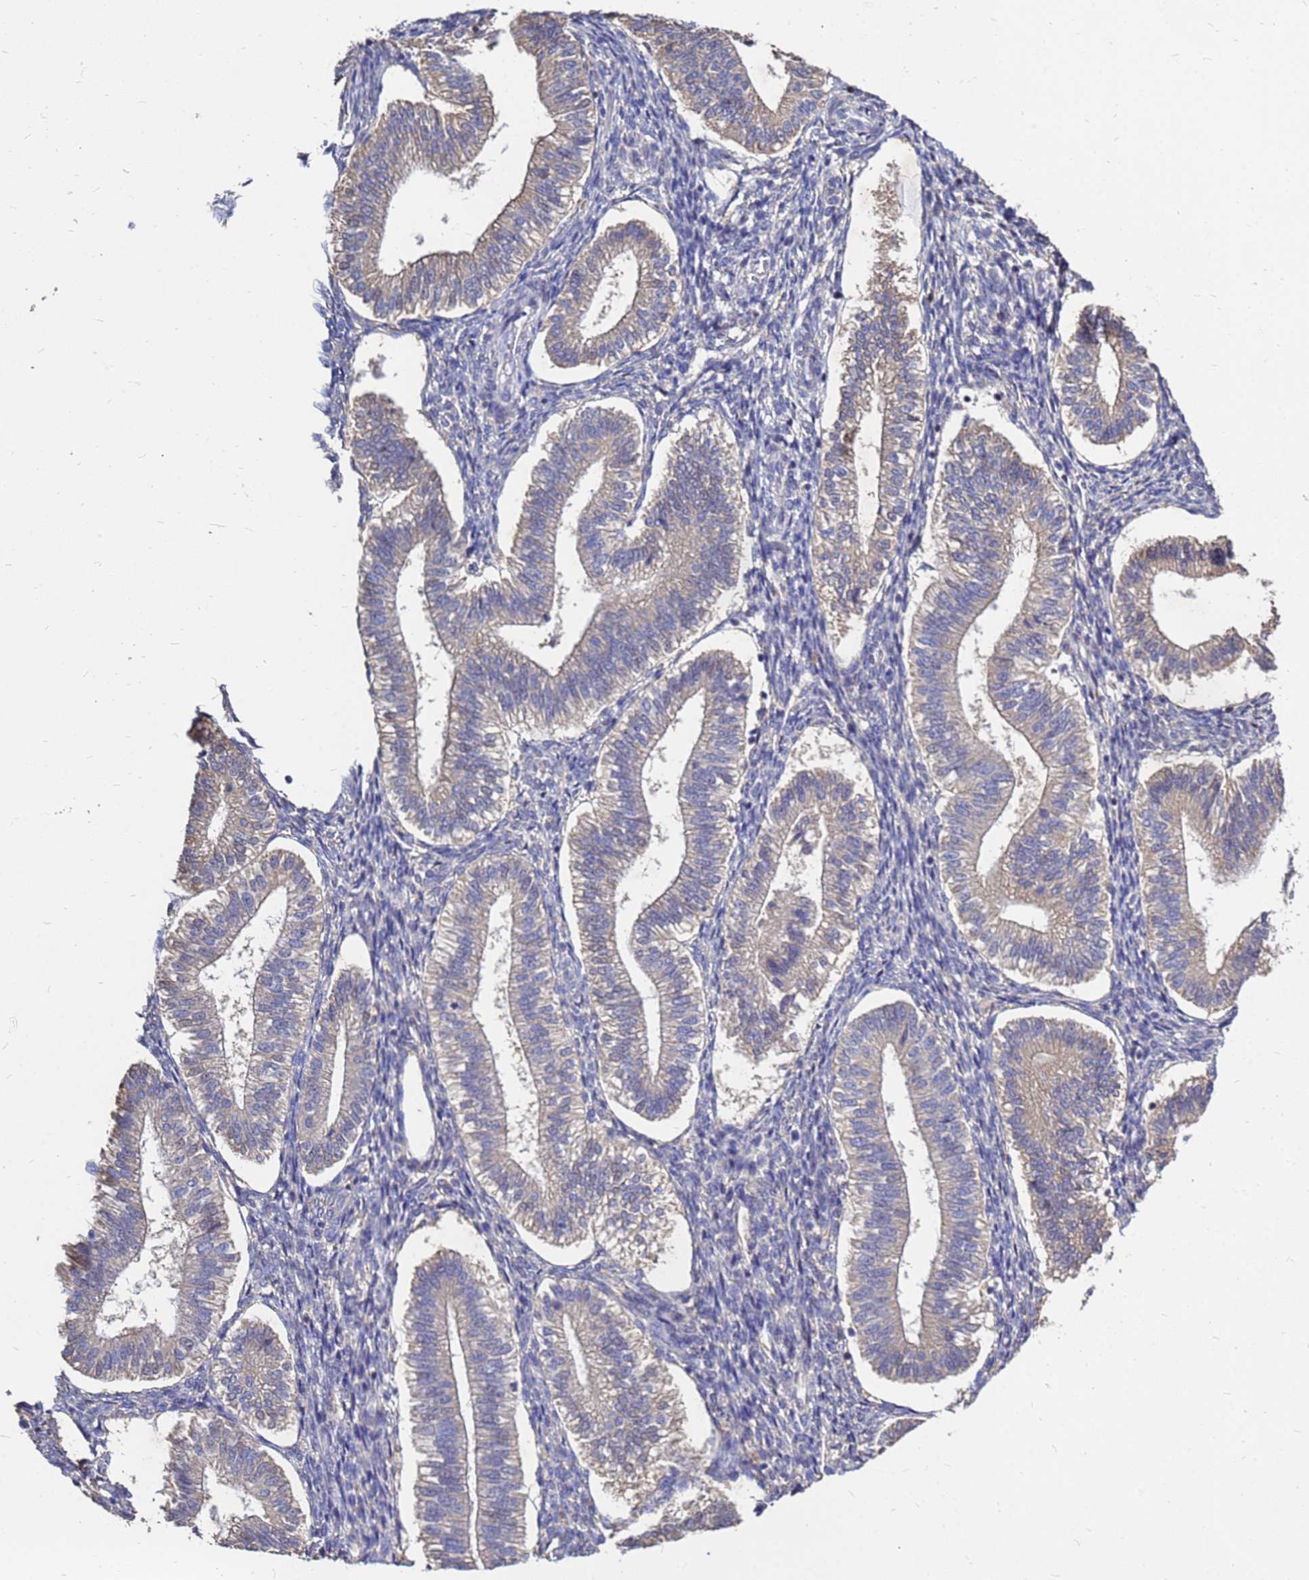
{"staining": {"intensity": "weak", "quantity": "<25%", "location": "cytoplasmic/membranous"}, "tissue": "endometrium", "cell_type": "Cells in endometrial stroma", "image_type": "normal", "snomed": [{"axis": "morphology", "description": "Normal tissue, NOS"}, {"axis": "topography", "description": "Endometrium"}], "caption": "Cells in endometrial stroma show no significant expression in normal endometrium. The staining is performed using DAB (3,3'-diaminobenzidine) brown chromogen with nuclei counter-stained in using hematoxylin.", "gene": "MOB2", "patient": {"sex": "female", "age": 25}}